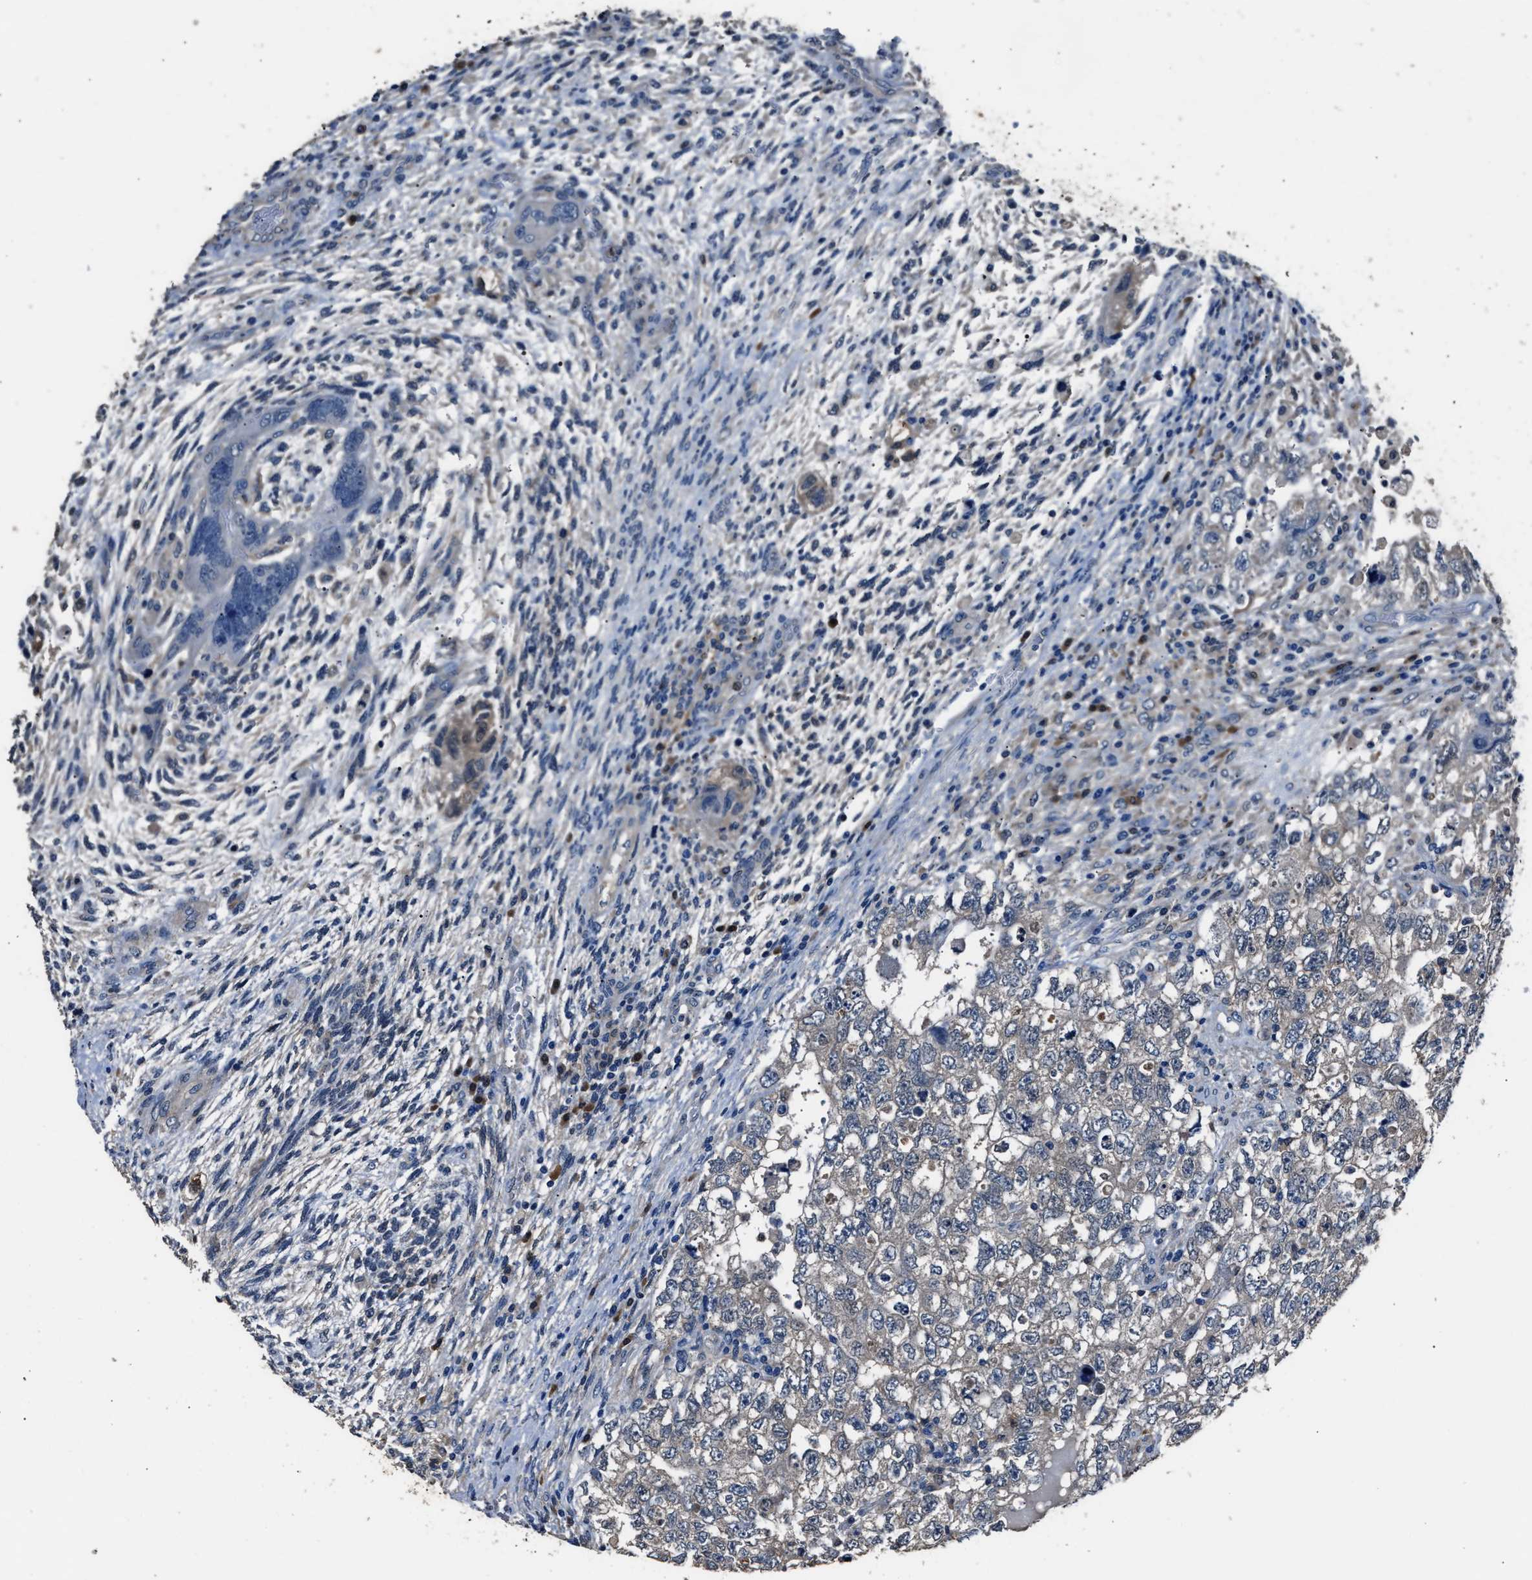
{"staining": {"intensity": "weak", "quantity": "<25%", "location": "cytoplasmic/membranous"}, "tissue": "testis cancer", "cell_type": "Tumor cells", "image_type": "cancer", "snomed": [{"axis": "morphology", "description": "Carcinoma, Embryonal, NOS"}, {"axis": "topography", "description": "Testis"}], "caption": "IHC of testis embryonal carcinoma reveals no expression in tumor cells.", "gene": "GSTP1", "patient": {"sex": "male", "age": 36}}